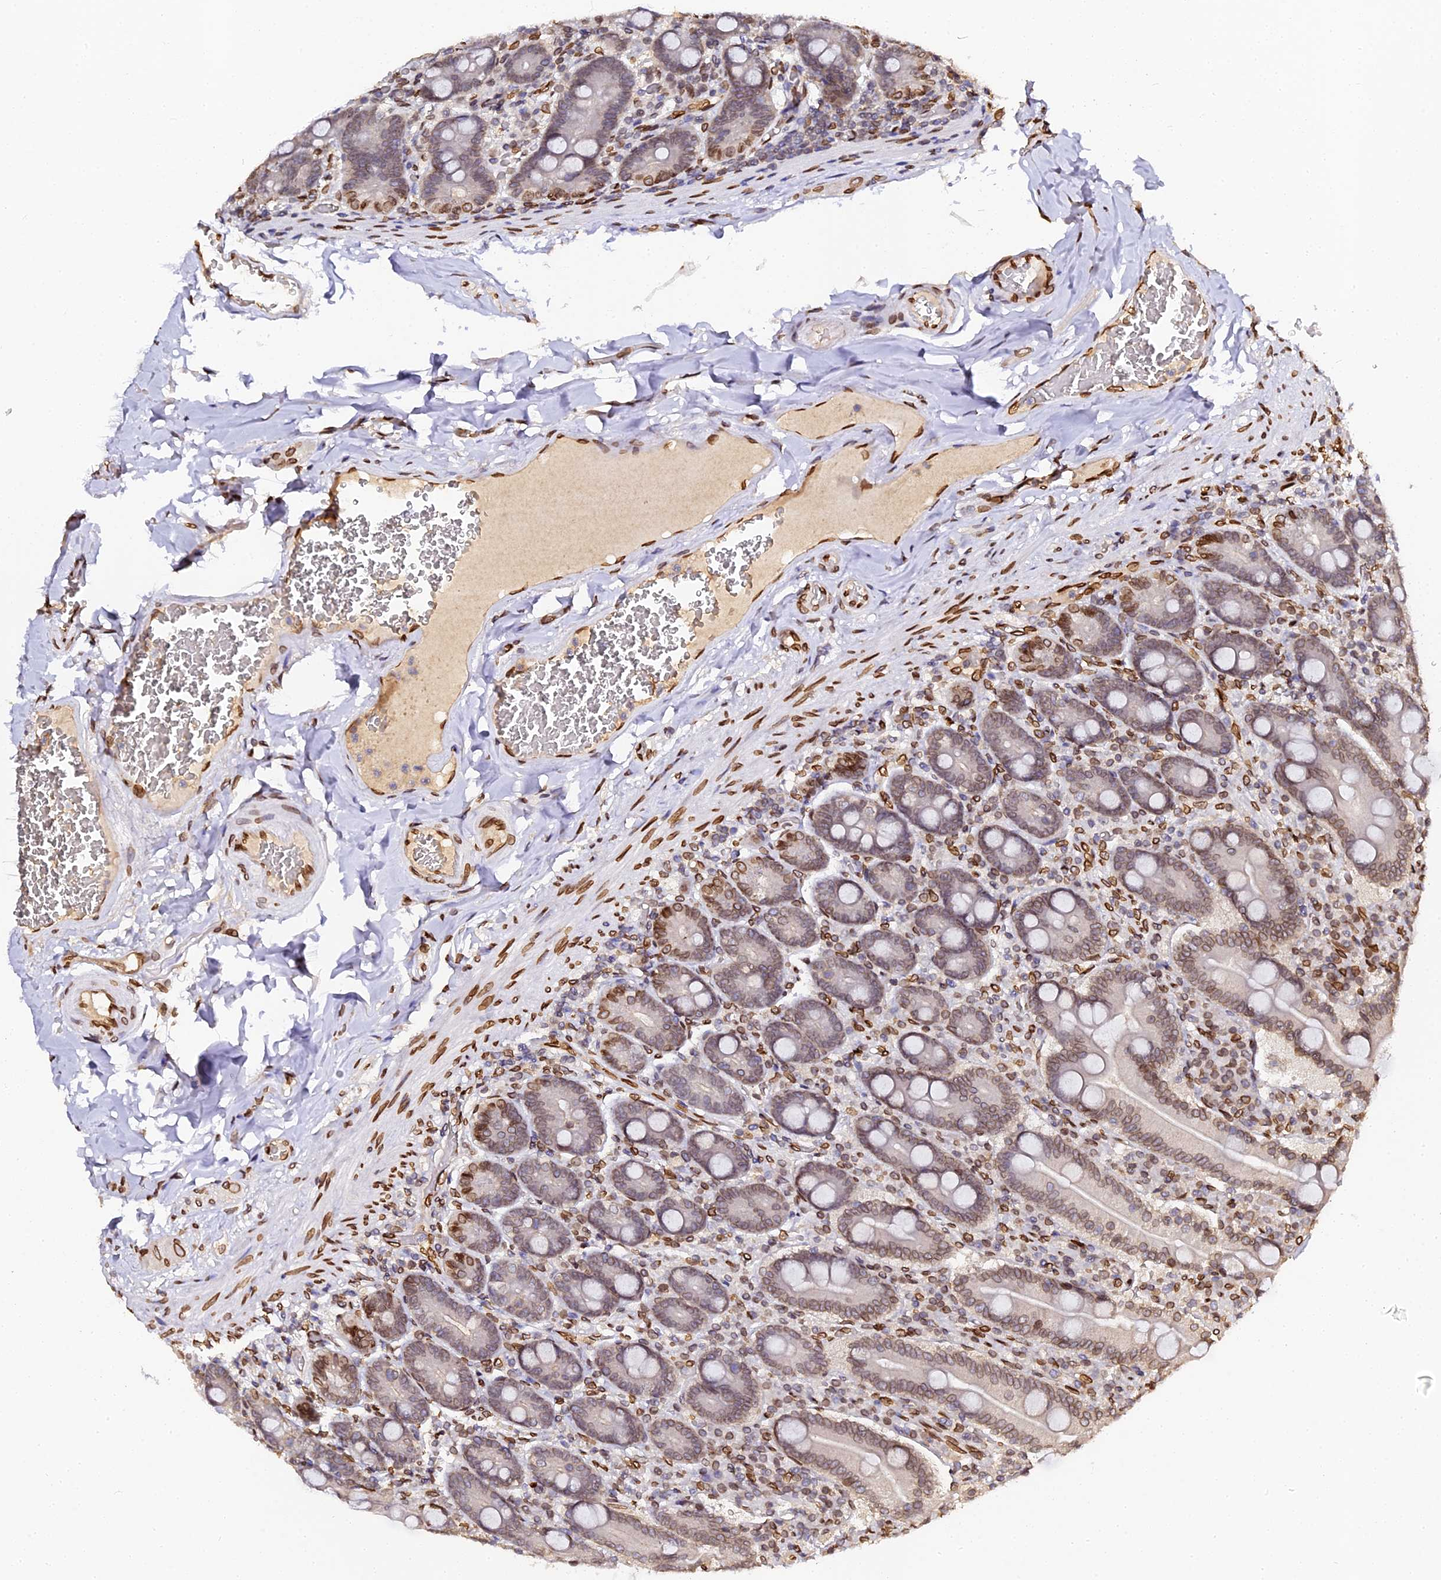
{"staining": {"intensity": "moderate", "quantity": "25%-75%", "location": "cytoplasmic/membranous,nuclear"}, "tissue": "duodenum", "cell_type": "Glandular cells", "image_type": "normal", "snomed": [{"axis": "morphology", "description": "Normal tissue, NOS"}, {"axis": "topography", "description": "Duodenum"}], "caption": "A micrograph of duodenum stained for a protein demonstrates moderate cytoplasmic/membranous,nuclear brown staining in glandular cells. The staining was performed using DAB, with brown indicating positive protein expression. Nuclei are stained blue with hematoxylin.", "gene": "ANAPC5", "patient": {"sex": "female", "age": 62}}